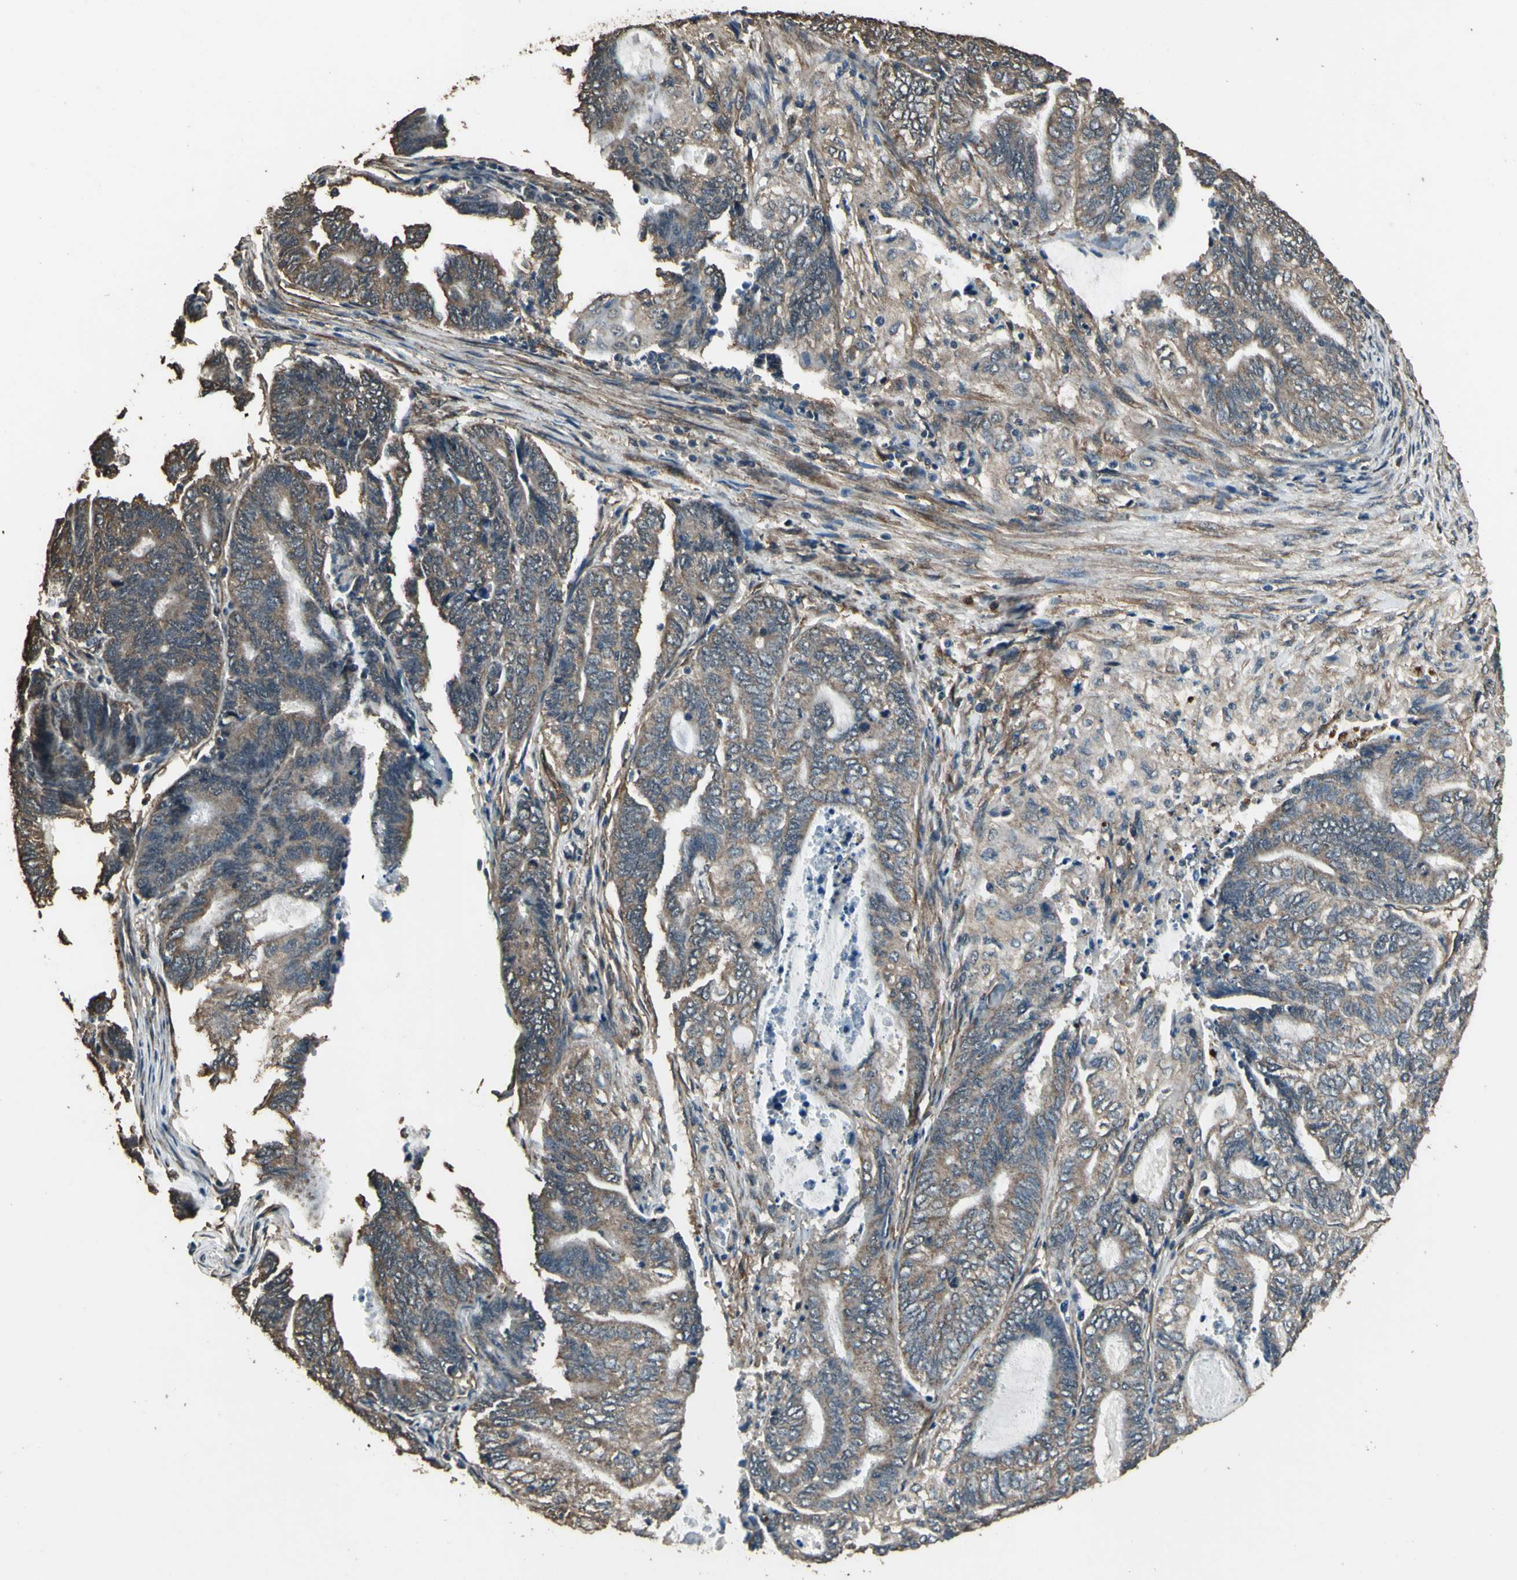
{"staining": {"intensity": "weak", "quantity": ">75%", "location": "cytoplasmic/membranous"}, "tissue": "endometrial cancer", "cell_type": "Tumor cells", "image_type": "cancer", "snomed": [{"axis": "morphology", "description": "Adenocarcinoma, NOS"}, {"axis": "topography", "description": "Uterus"}, {"axis": "topography", "description": "Endometrium"}], "caption": "A low amount of weak cytoplasmic/membranous expression is present in approximately >75% of tumor cells in endometrial cancer tissue.", "gene": "TSPO", "patient": {"sex": "female", "age": 70}}